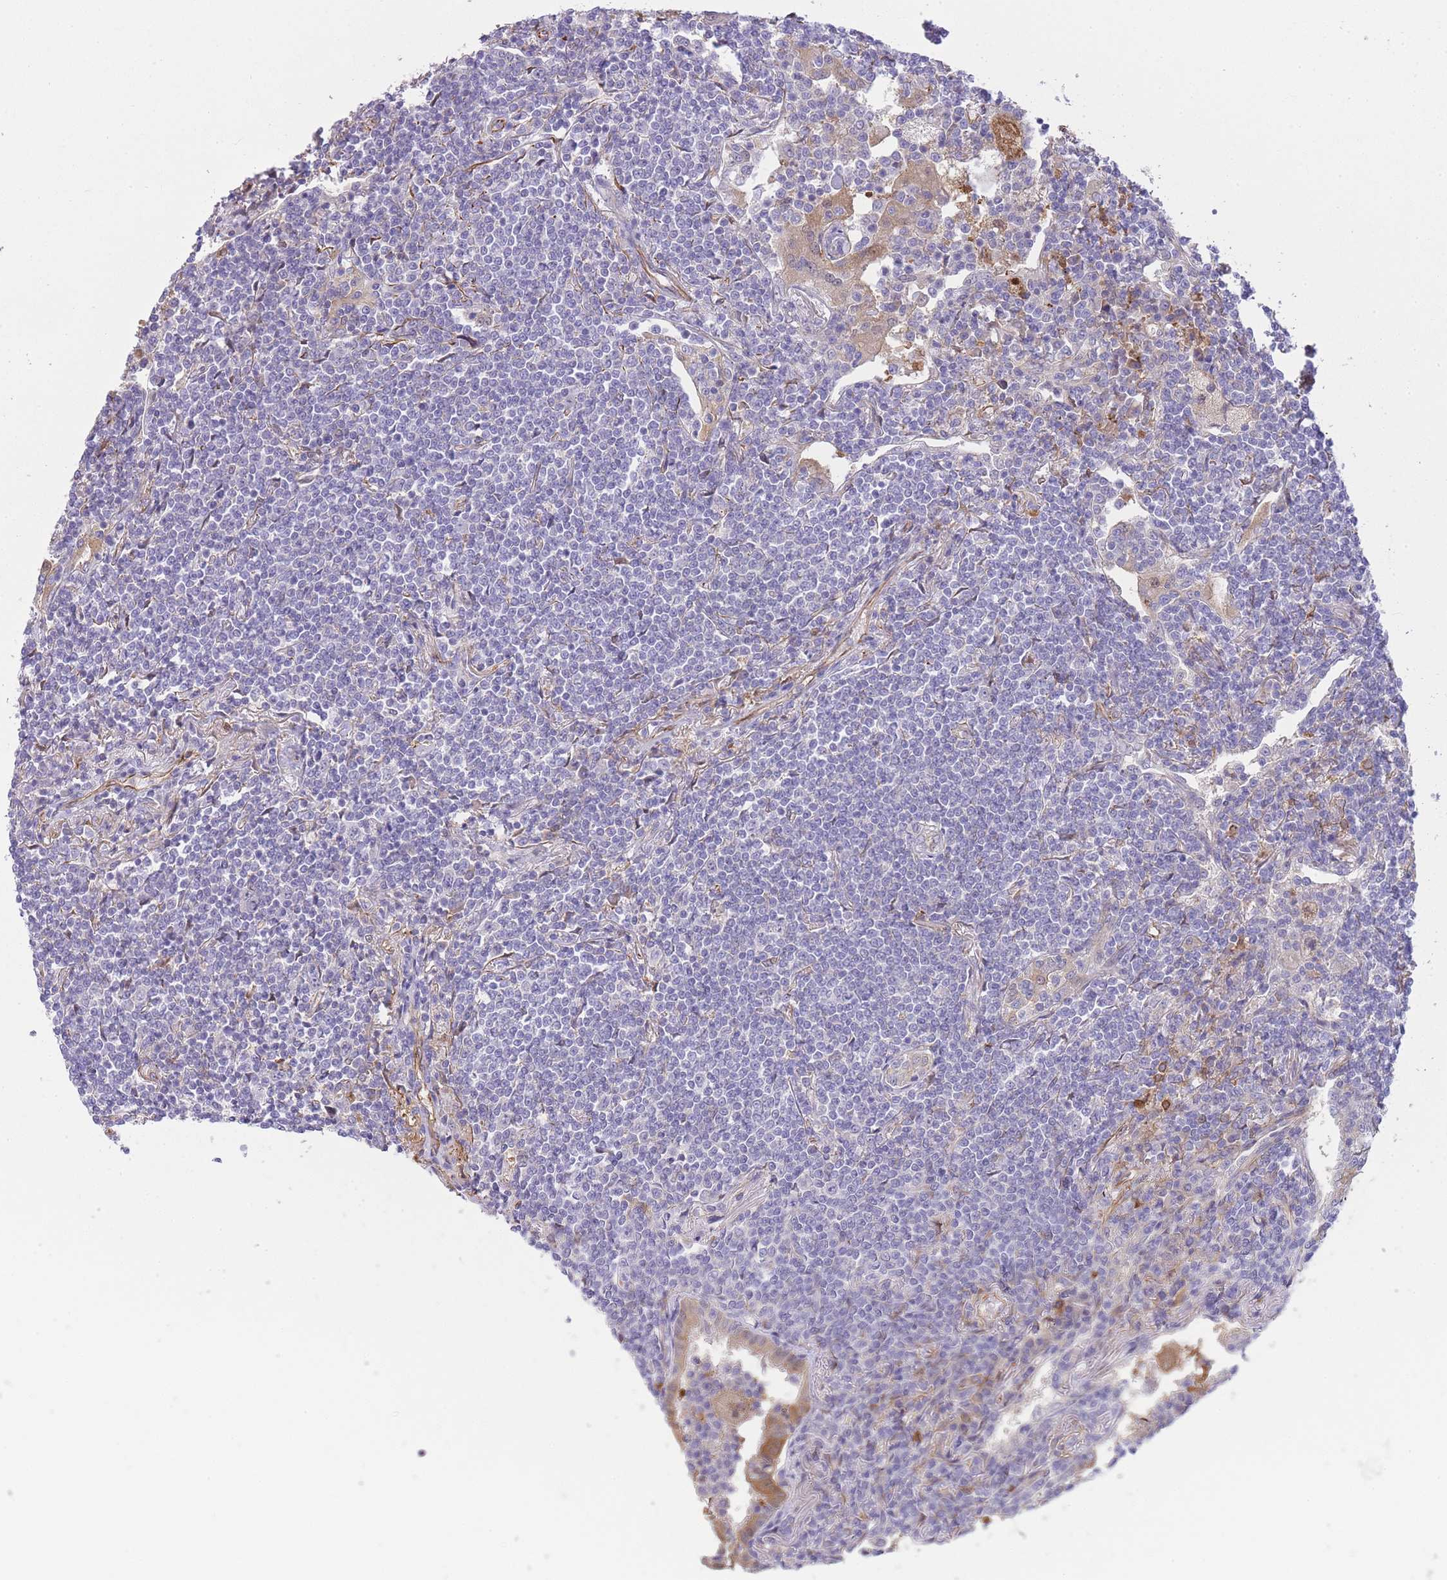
{"staining": {"intensity": "negative", "quantity": "none", "location": "none"}, "tissue": "lymphoma", "cell_type": "Tumor cells", "image_type": "cancer", "snomed": [{"axis": "morphology", "description": "Malignant lymphoma, non-Hodgkin's type, Low grade"}, {"axis": "topography", "description": "Lung"}], "caption": "This is an immunohistochemistry image of human lymphoma. There is no staining in tumor cells.", "gene": "ECPAS", "patient": {"sex": "female", "age": 71}}